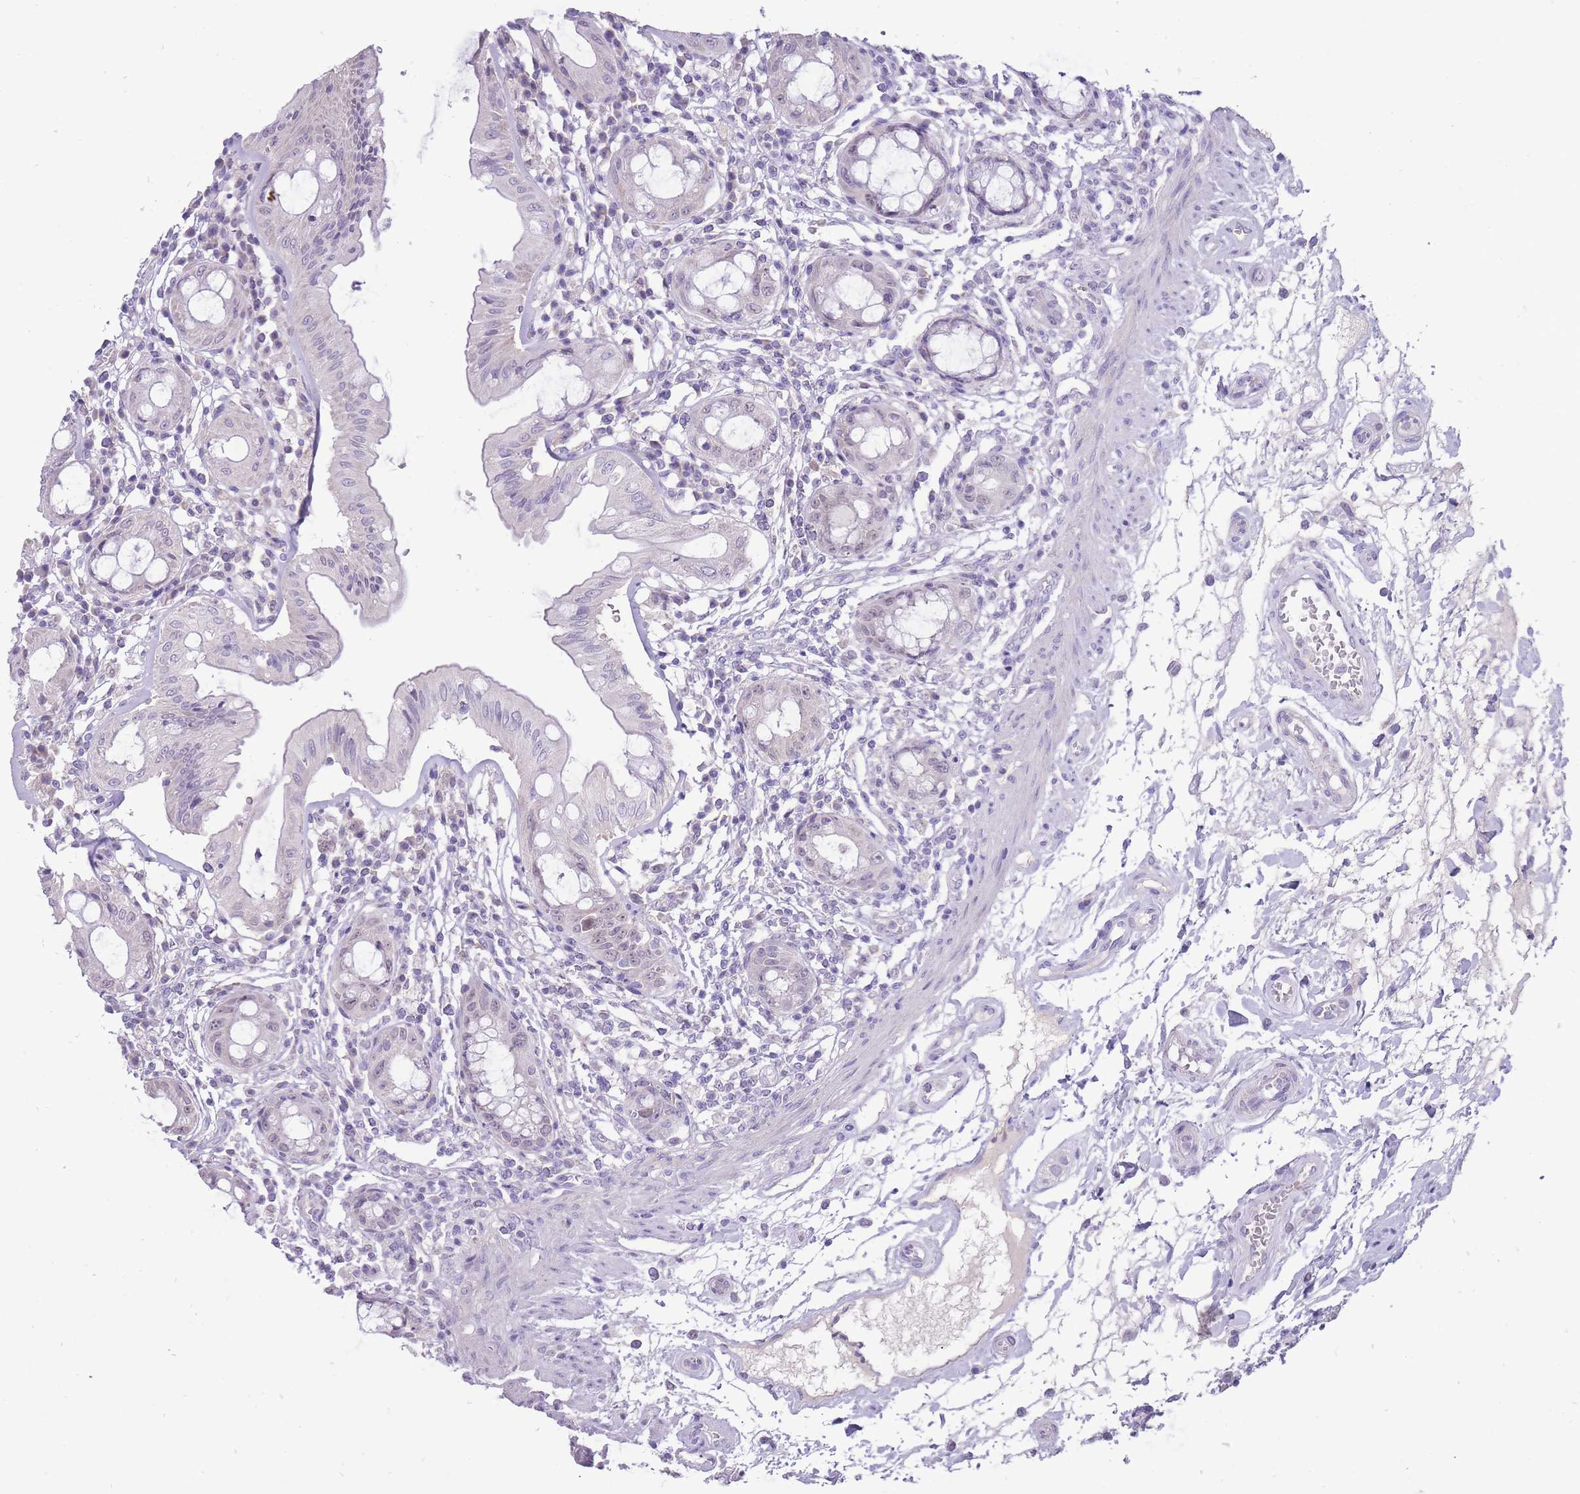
{"staining": {"intensity": "negative", "quantity": "none", "location": "none"}, "tissue": "rectum", "cell_type": "Glandular cells", "image_type": "normal", "snomed": [{"axis": "morphology", "description": "Normal tissue, NOS"}, {"axis": "topography", "description": "Rectum"}], "caption": "This is an immunohistochemistry image of benign human rectum. There is no expression in glandular cells.", "gene": "ERICH4", "patient": {"sex": "female", "age": 57}}